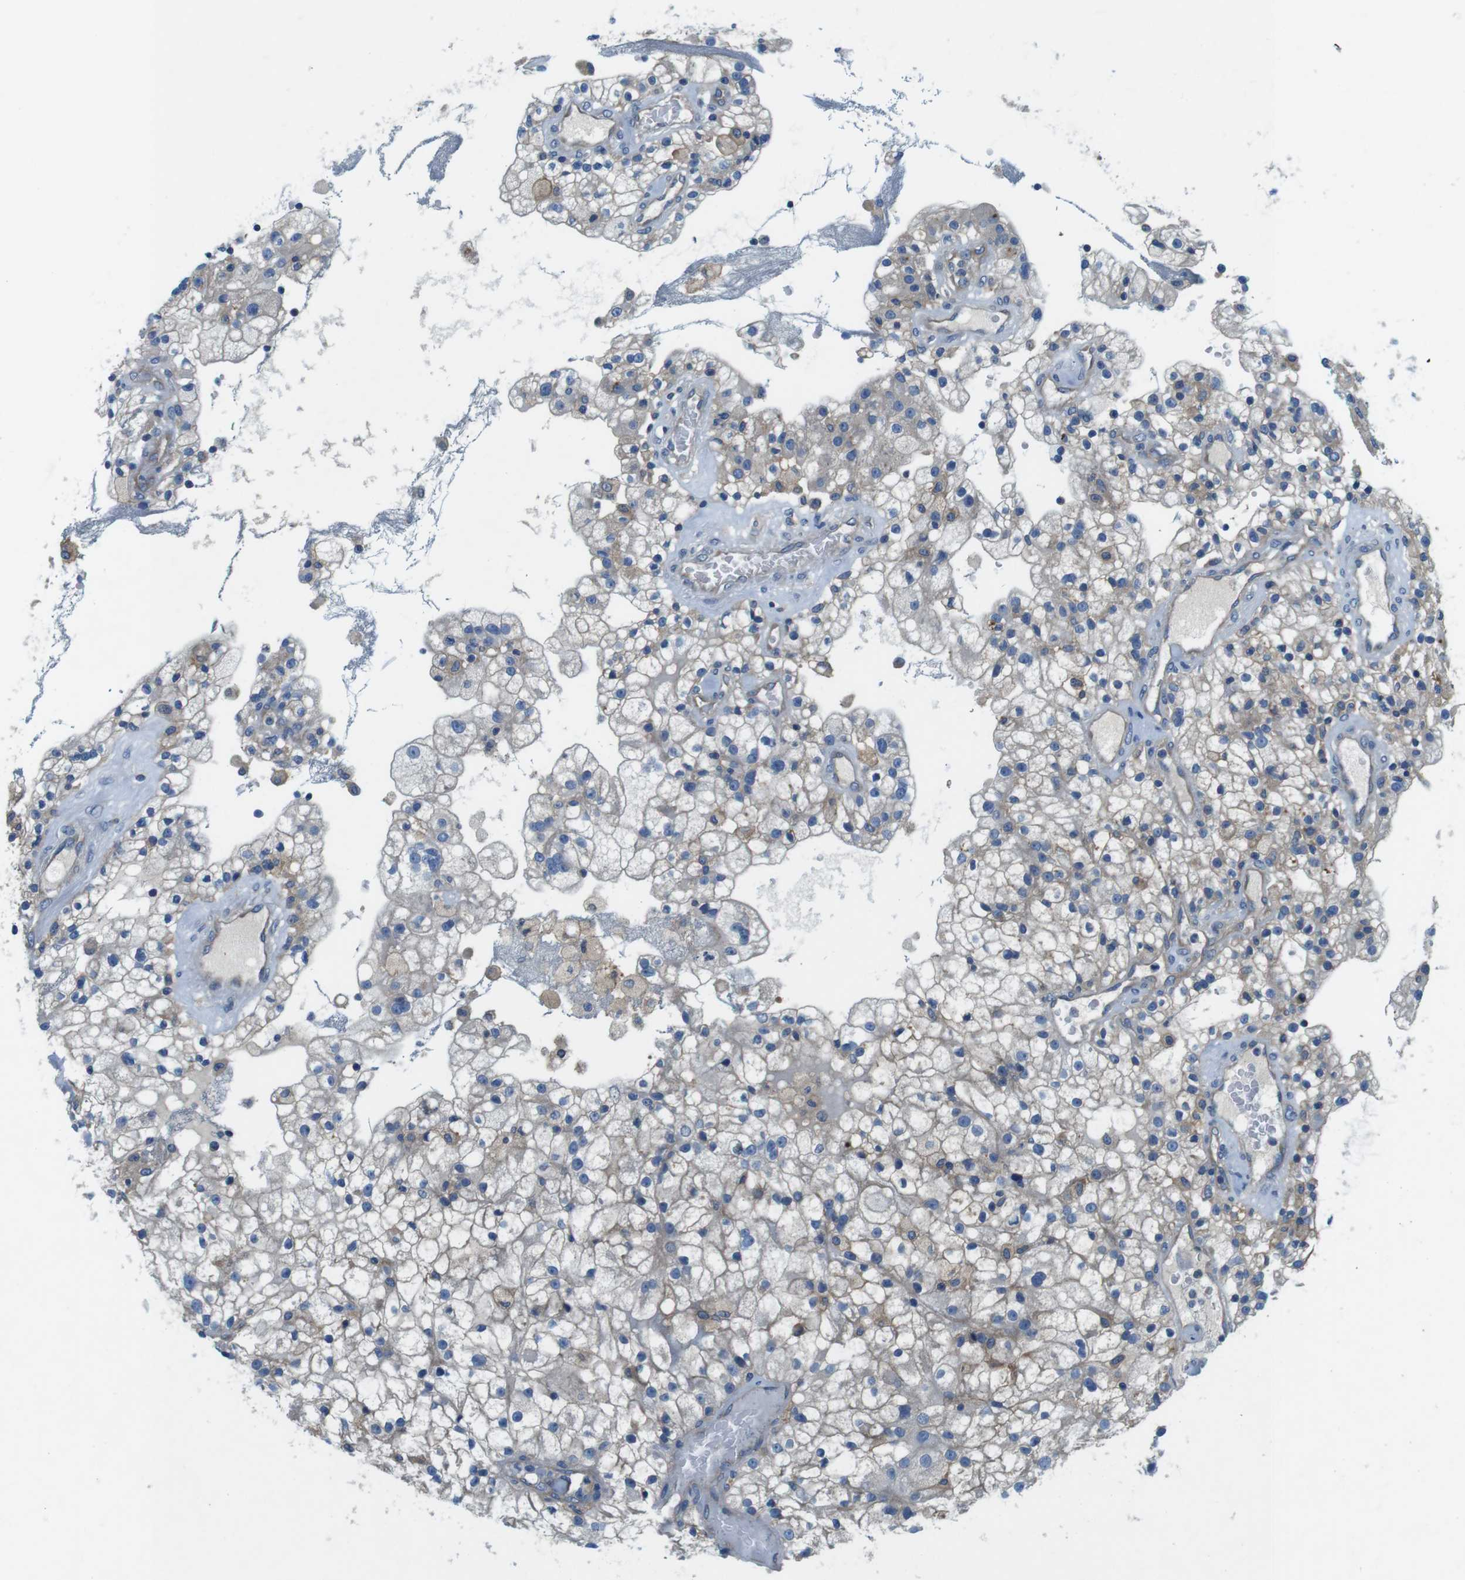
{"staining": {"intensity": "weak", "quantity": "<25%", "location": "cytoplasmic/membranous"}, "tissue": "renal cancer", "cell_type": "Tumor cells", "image_type": "cancer", "snomed": [{"axis": "morphology", "description": "Adenocarcinoma, NOS"}, {"axis": "topography", "description": "Kidney"}], "caption": "Immunohistochemical staining of renal adenocarcinoma shows no significant expression in tumor cells.", "gene": "DENND4C", "patient": {"sex": "female", "age": 52}}